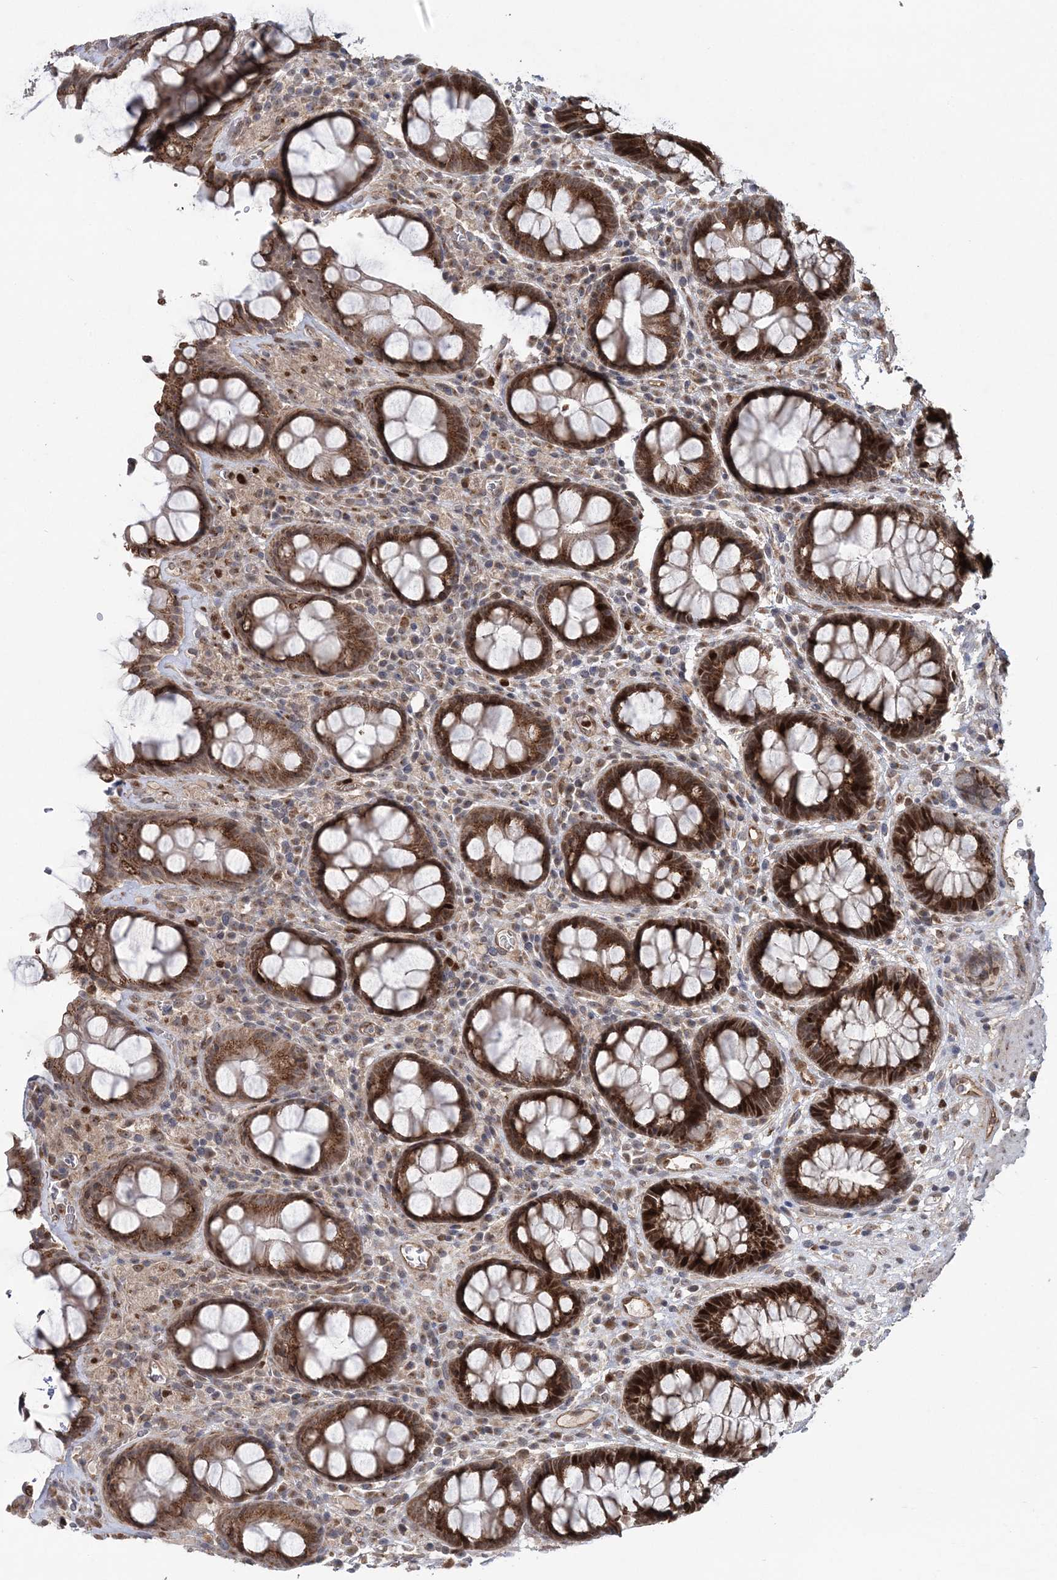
{"staining": {"intensity": "strong", "quantity": ">75%", "location": "cytoplasmic/membranous,nuclear"}, "tissue": "rectum", "cell_type": "Glandular cells", "image_type": "normal", "snomed": [{"axis": "morphology", "description": "Normal tissue, NOS"}, {"axis": "topography", "description": "Rectum"}], "caption": "DAB (3,3'-diaminobenzidine) immunohistochemical staining of benign human rectum exhibits strong cytoplasmic/membranous,nuclear protein staining in approximately >75% of glandular cells. Nuclei are stained in blue.", "gene": "KIF4A", "patient": {"sex": "male", "age": 64}}